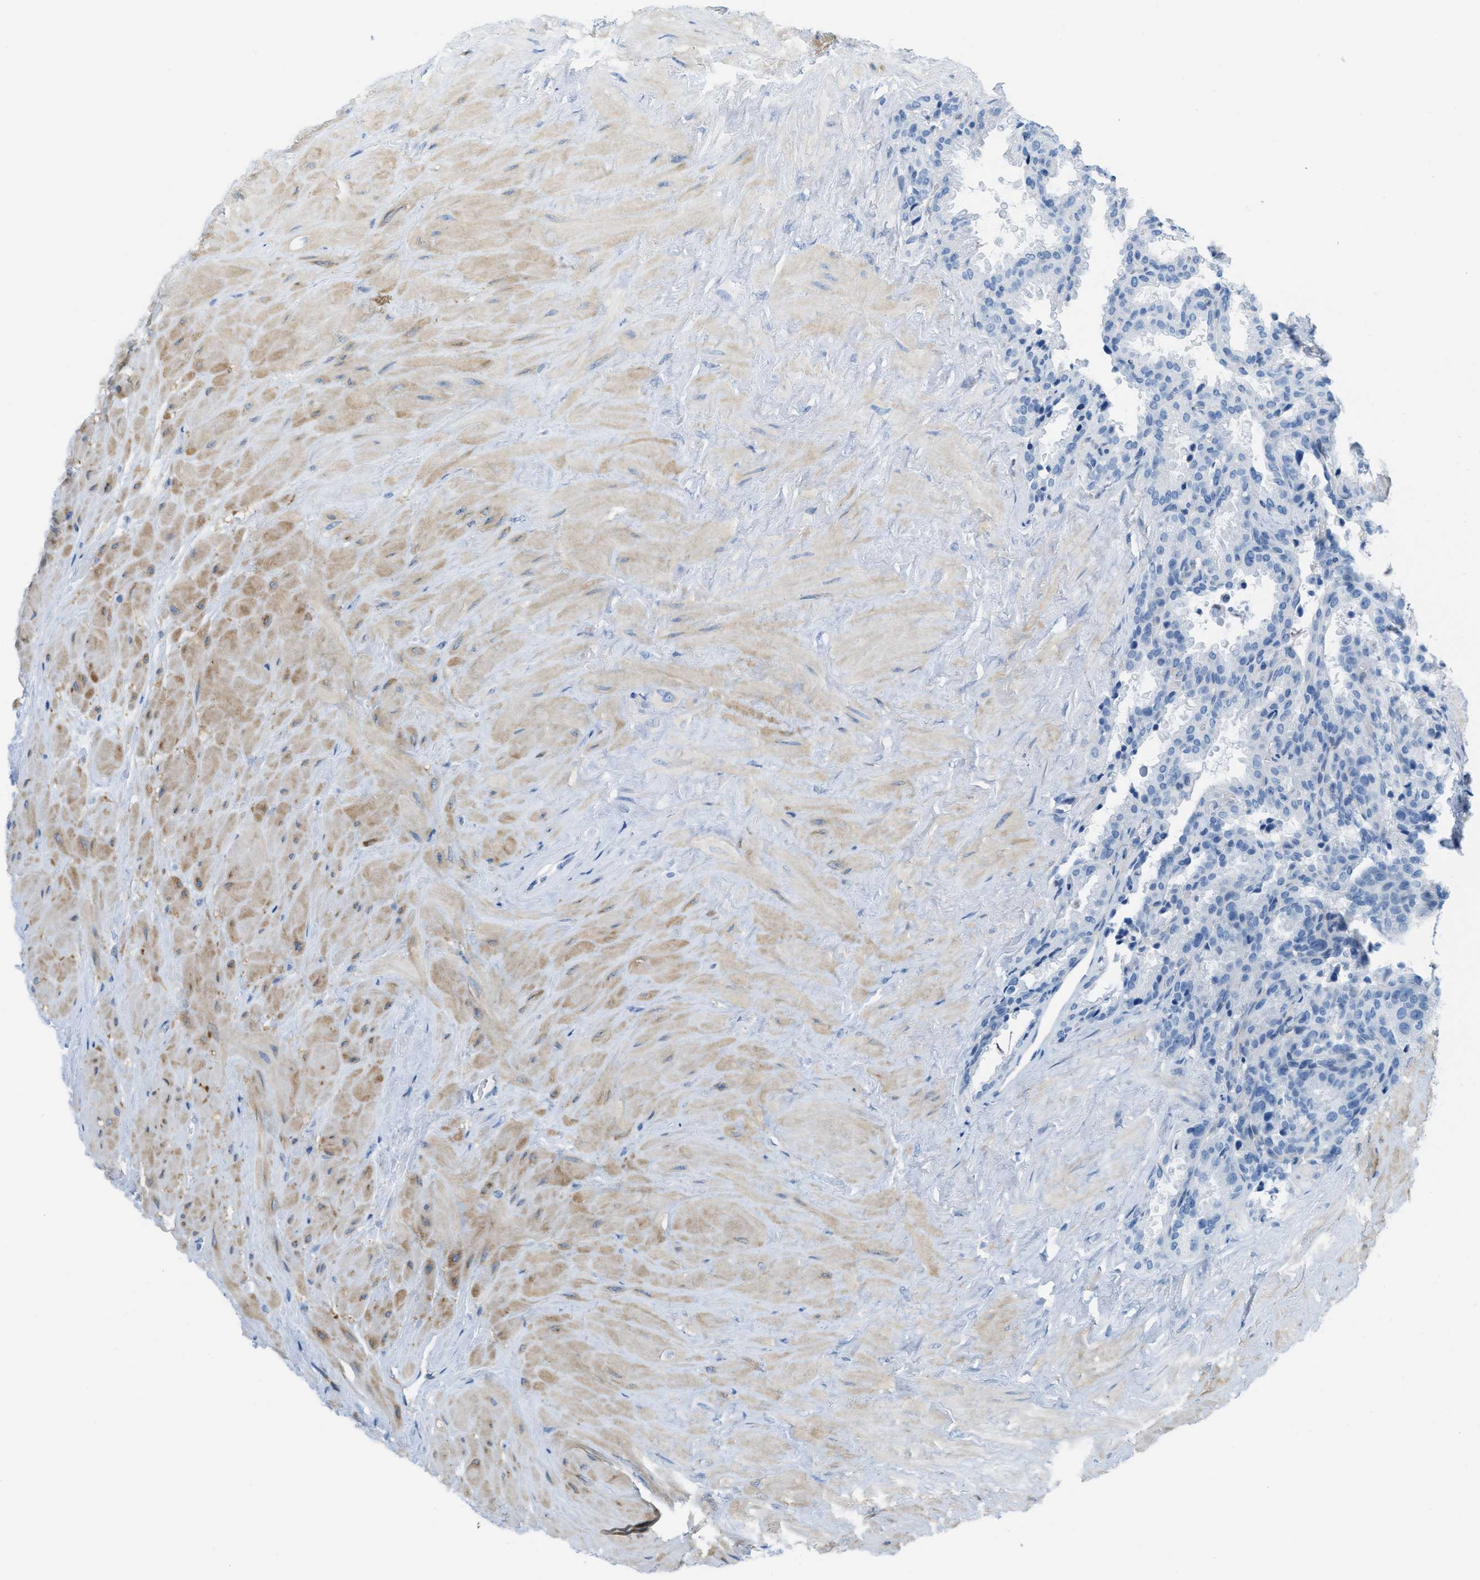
{"staining": {"intensity": "negative", "quantity": "none", "location": "none"}, "tissue": "seminal vesicle", "cell_type": "Glandular cells", "image_type": "normal", "snomed": [{"axis": "morphology", "description": "Normal tissue, NOS"}, {"axis": "topography", "description": "Seminal veicle"}], "caption": "Glandular cells show no significant protein staining in unremarkable seminal vesicle.", "gene": "ASGR1", "patient": {"sex": "male", "age": 46}}